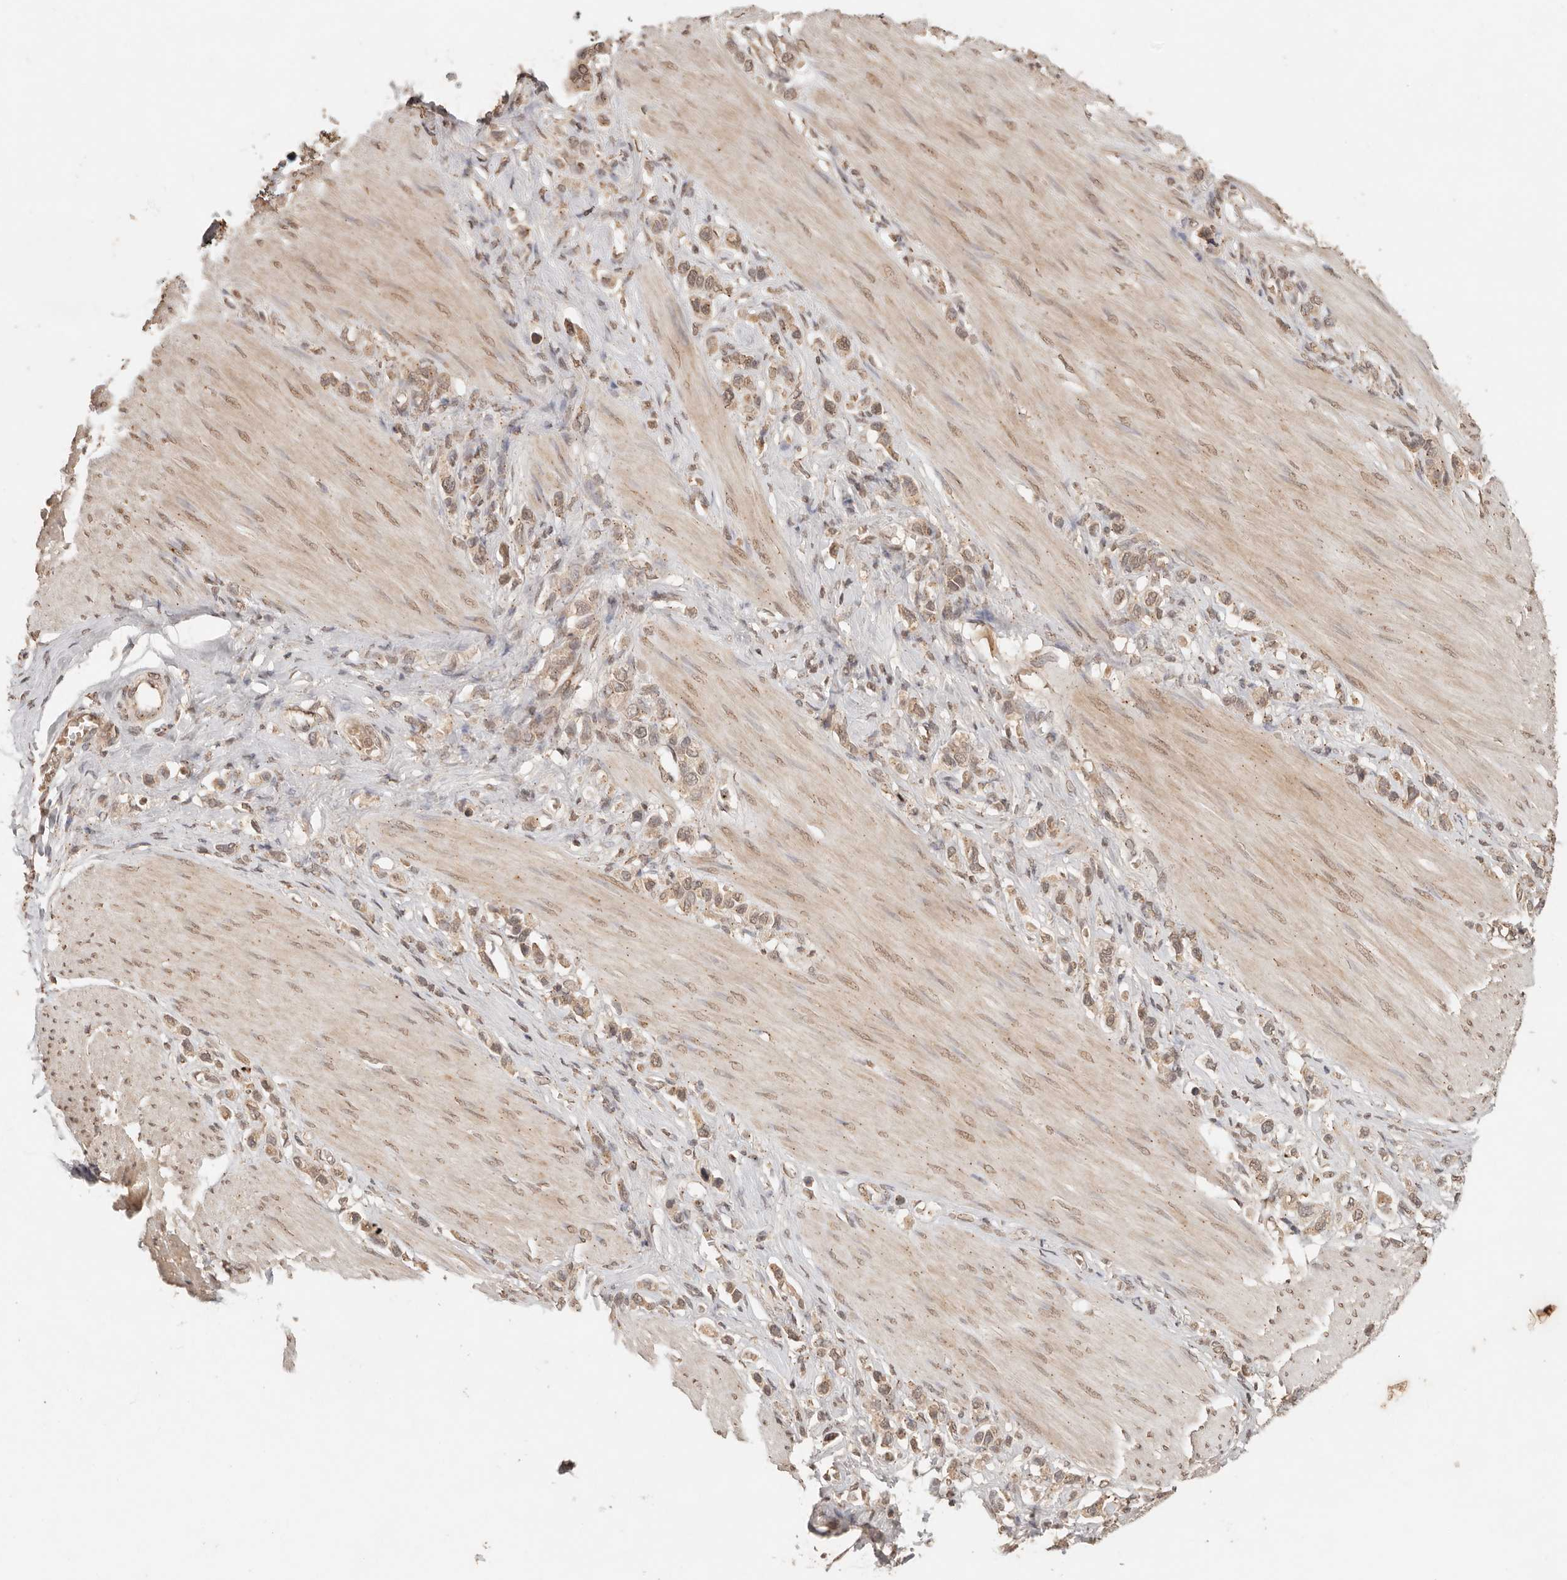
{"staining": {"intensity": "moderate", "quantity": ">75%", "location": "cytoplasmic/membranous"}, "tissue": "stomach cancer", "cell_type": "Tumor cells", "image_type": "cancer", "snomed": [{"axis": "morphology", "description": "Adenocarcinoma, NOS"}, {"axis": "topography", "description": "Stomach"}], "caption": "A brown stain shows moderate cytoplasmic/membranous expression of a protein in human stomach cancer tumor cells.", "gene": "LMO4", "patient": {"sex": "female", "age": 65}}